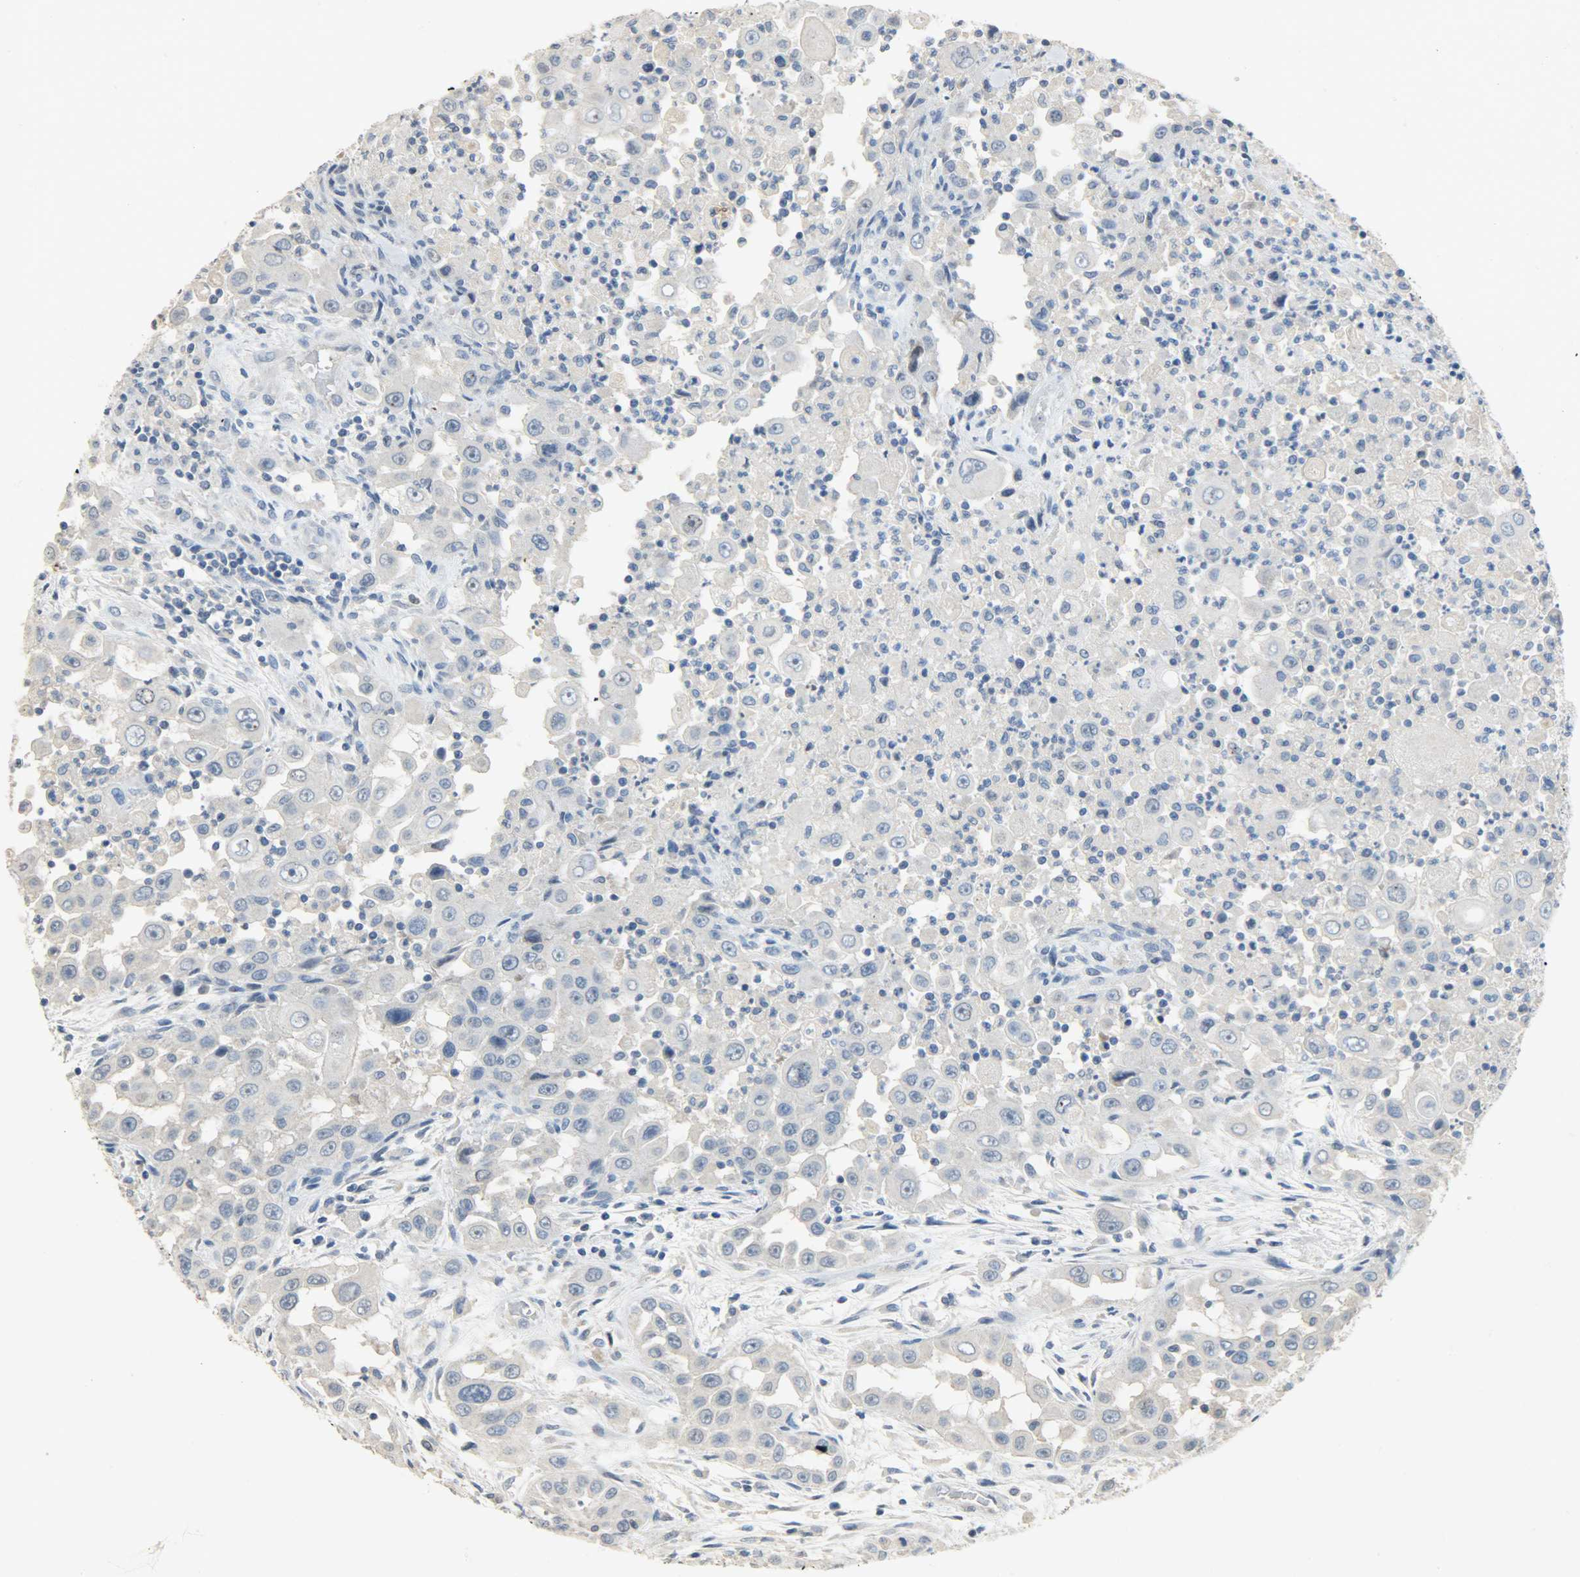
{"staining": {"intensity": "negative", "quantity": "none", "location": "none"}, "tissue": "head and neck cancer", "cell_type": "Tumor cells", "image_type": "cancer", "snomed": [{"axis": "morphology", "description": "Carcinoma, NOS"}, {"axis": "topography", "description": "Head-Neck"}], "caption": "Tumor cells are negative for brown protein staining in head and neck carcinoma.", "gene": "DNAJB6", "patient": {"sex": "male", "age": 87}}